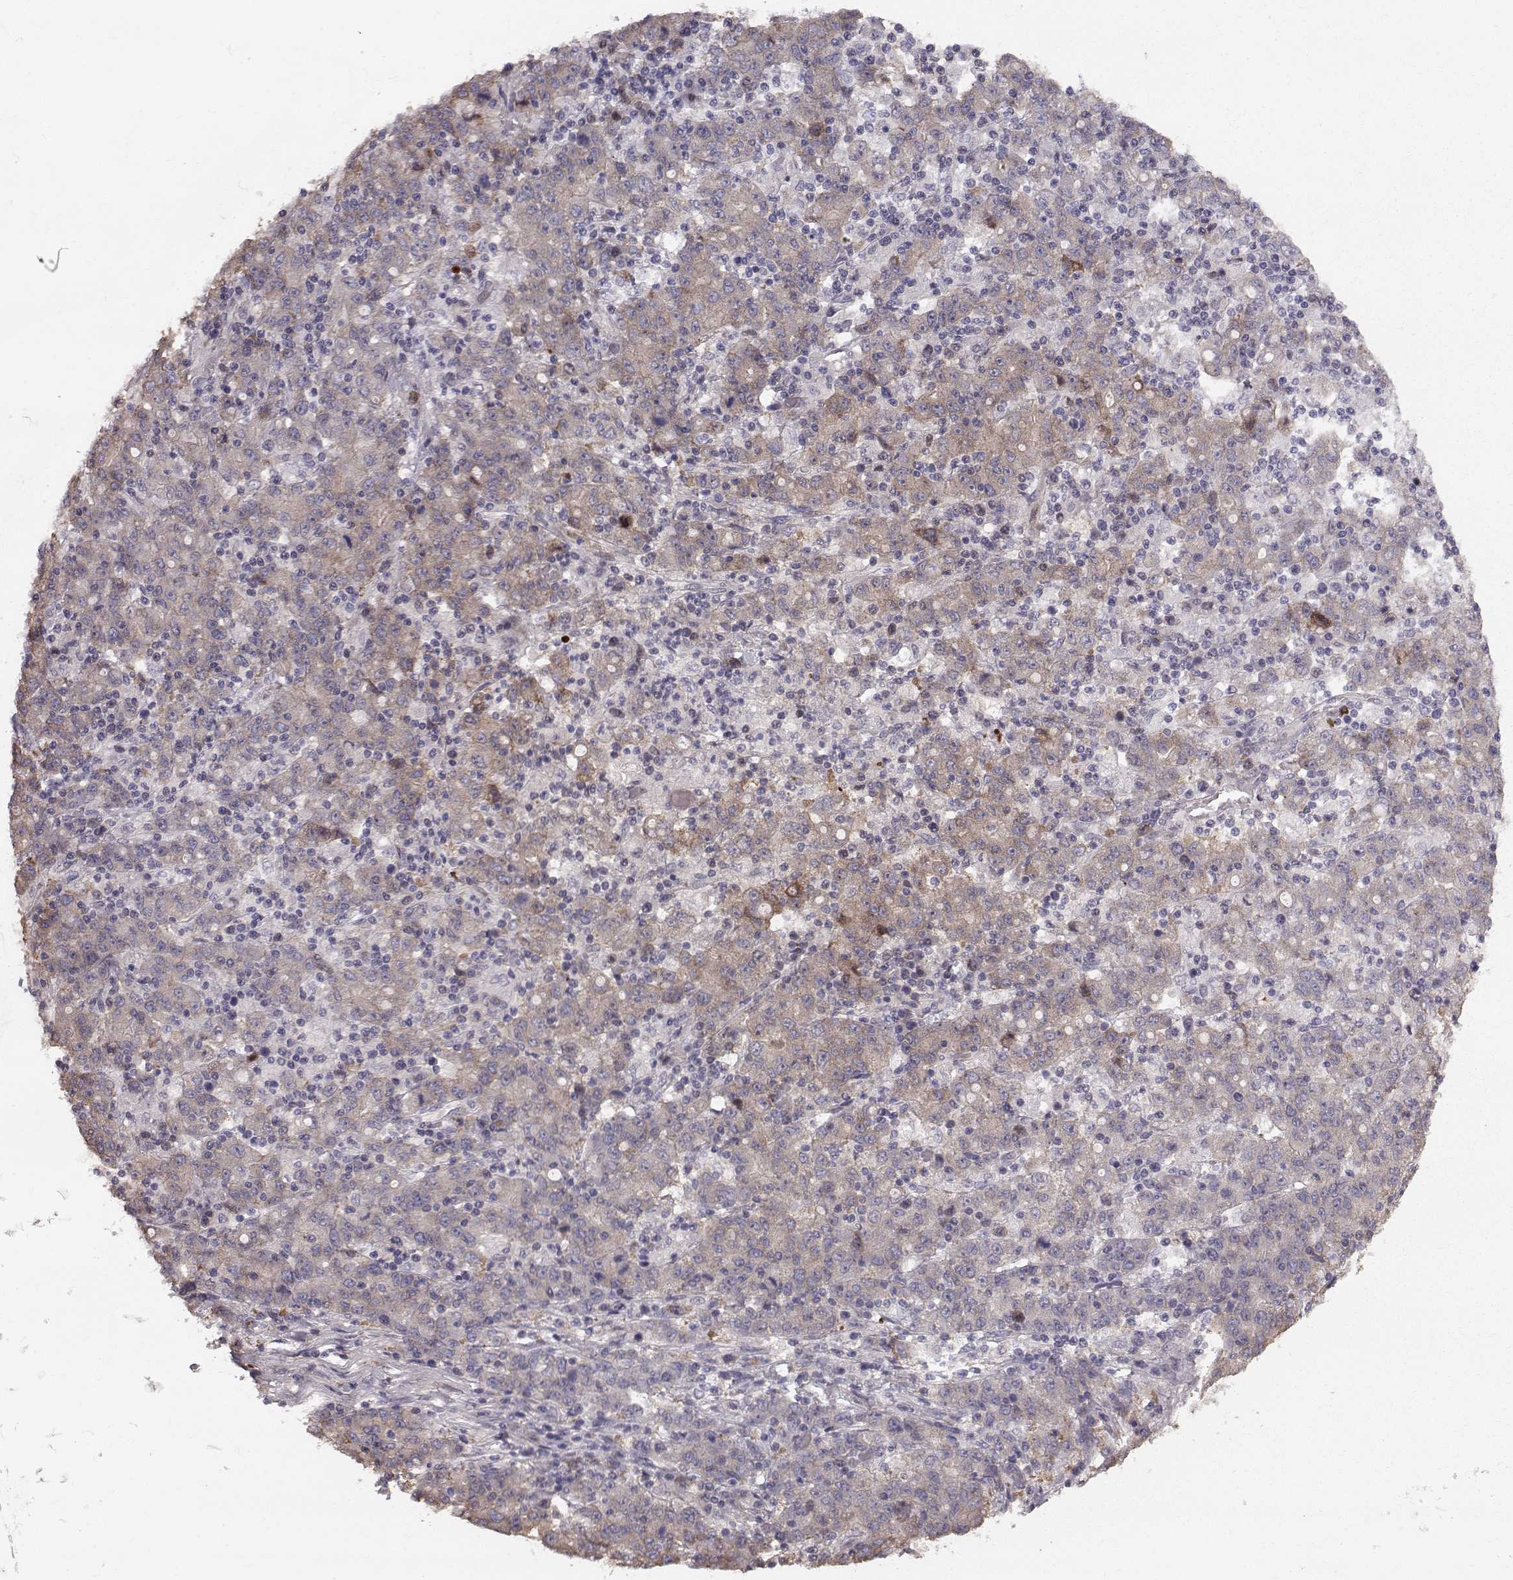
{"staining": {"intensity": "moderate", "quantity": "25%-75%", "location": "cytoplasmic/membranous"}, "tissue": "stomach cancer", "cell_type": "Tumor cells", "image_type": "cancer", "snomed": [{"axis": "morphology", "description": "Adenocarcinoma, NOS"}, {"axis": "topography", "description": "Stomach, upper"}], "caption": "About 25%-75% of tumor cells in human stomach cancer (adenocarcinoma) reveal moderate cytoplasmic/membranous protein expression as visualized by brown immunohistochemical staining.", "gene": "HSP90AB1", "patient": {"sex": "male", "age": 69}}